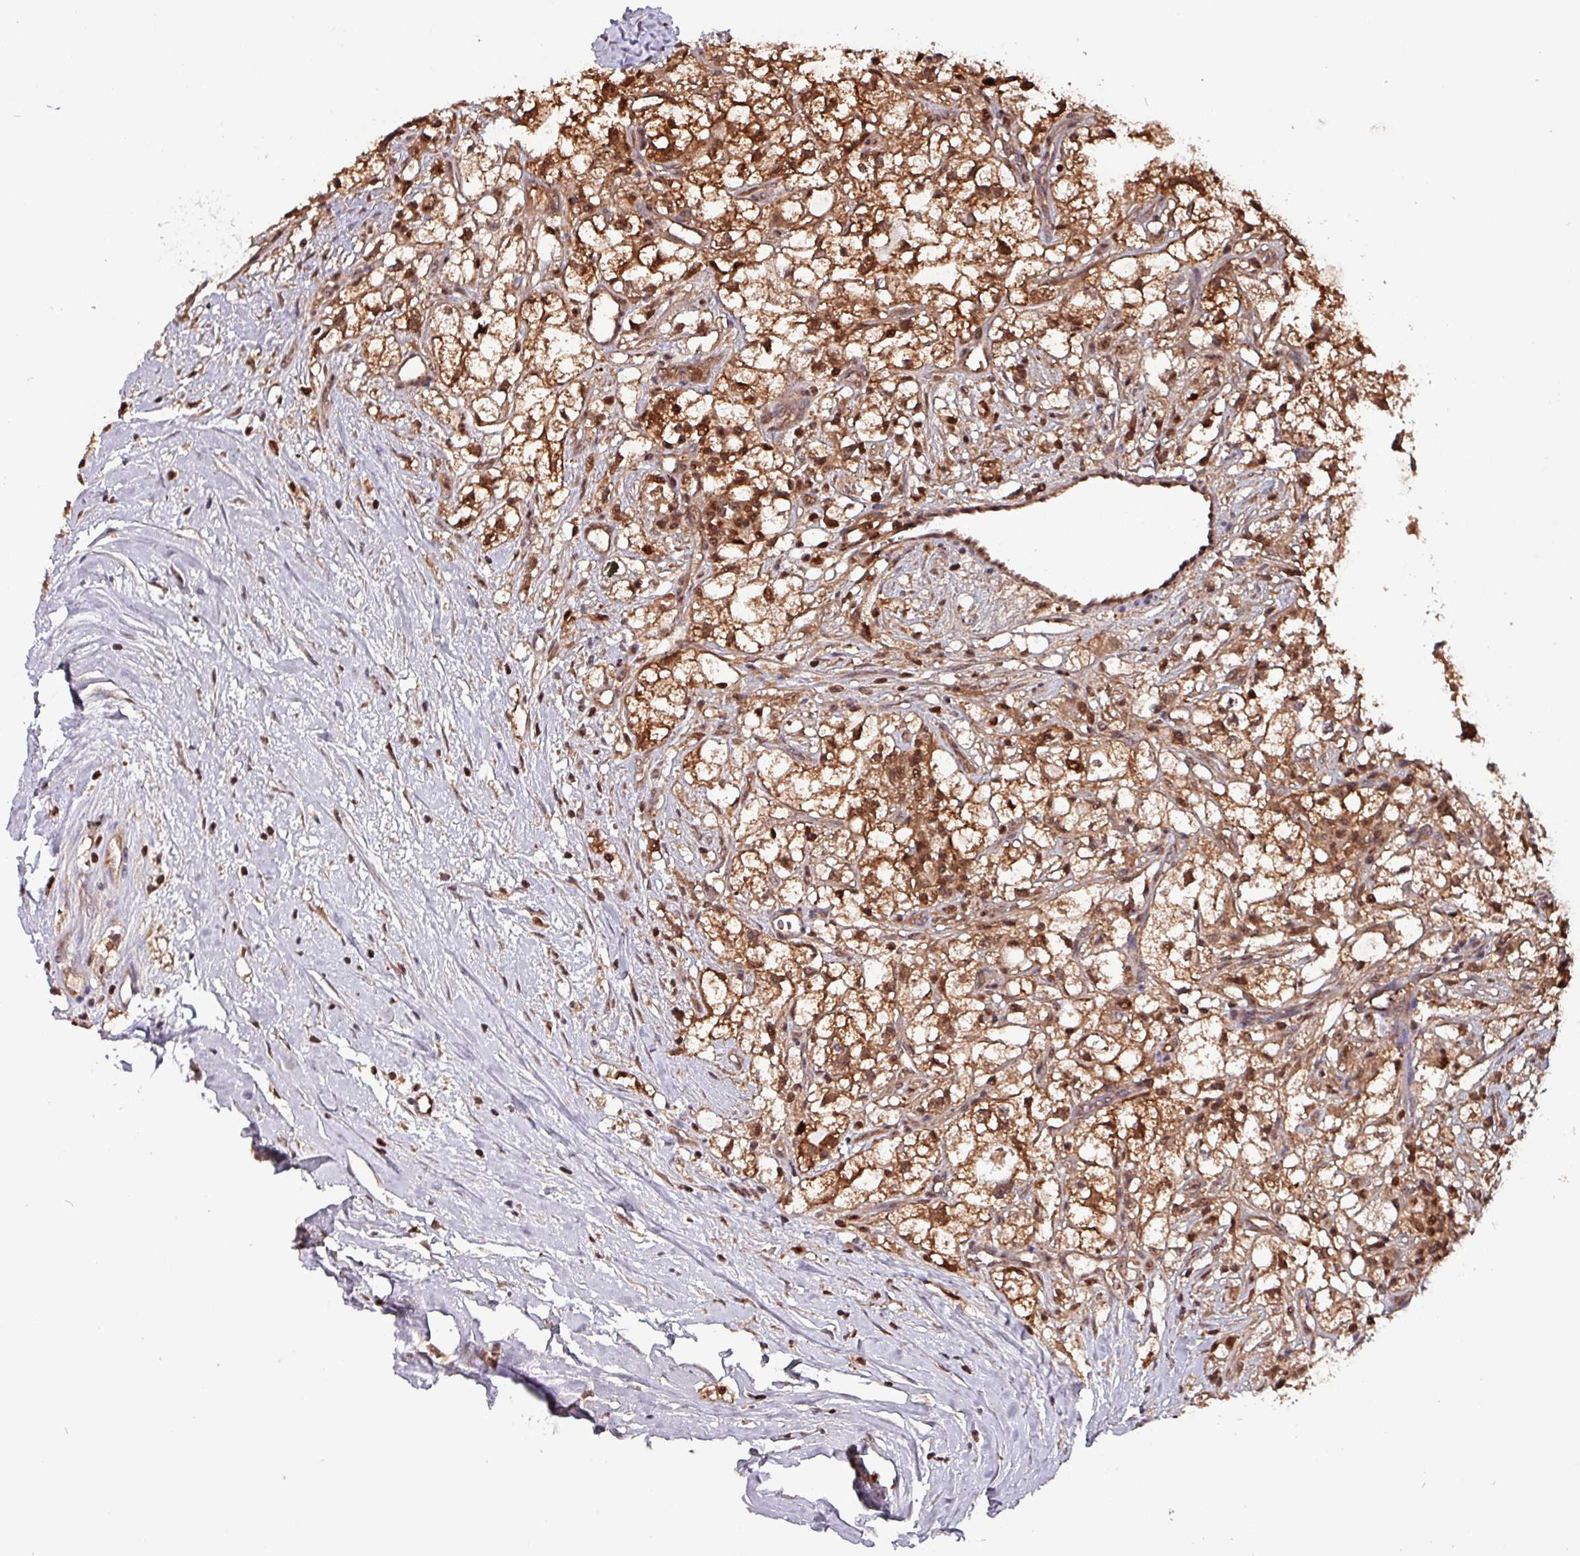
{"staining": {"intensity": "strong", "quantity": ">75%", "location": "cytoplasmic/membranous,nuclear"}, "tissue": "renal cancer", "cell_type": "Tumor cells", "image_type": "cancer", "snomed": [{"axis": "morphology", "description": "Adenocarcinoma, NOS"}, {"axis": "topography", "description": "Kidney"}], "caption": "DAB (3,3'-diaminobenzidine) immunohistochemical staining of human renal cancer (adenocarcinoma) shows strong cytoplasmic/membranous and nuclear protein positivity in approximately >75% of tumor cells.", "gene": "PSMB8", "patient": {"sex": "male", "age": 59}}